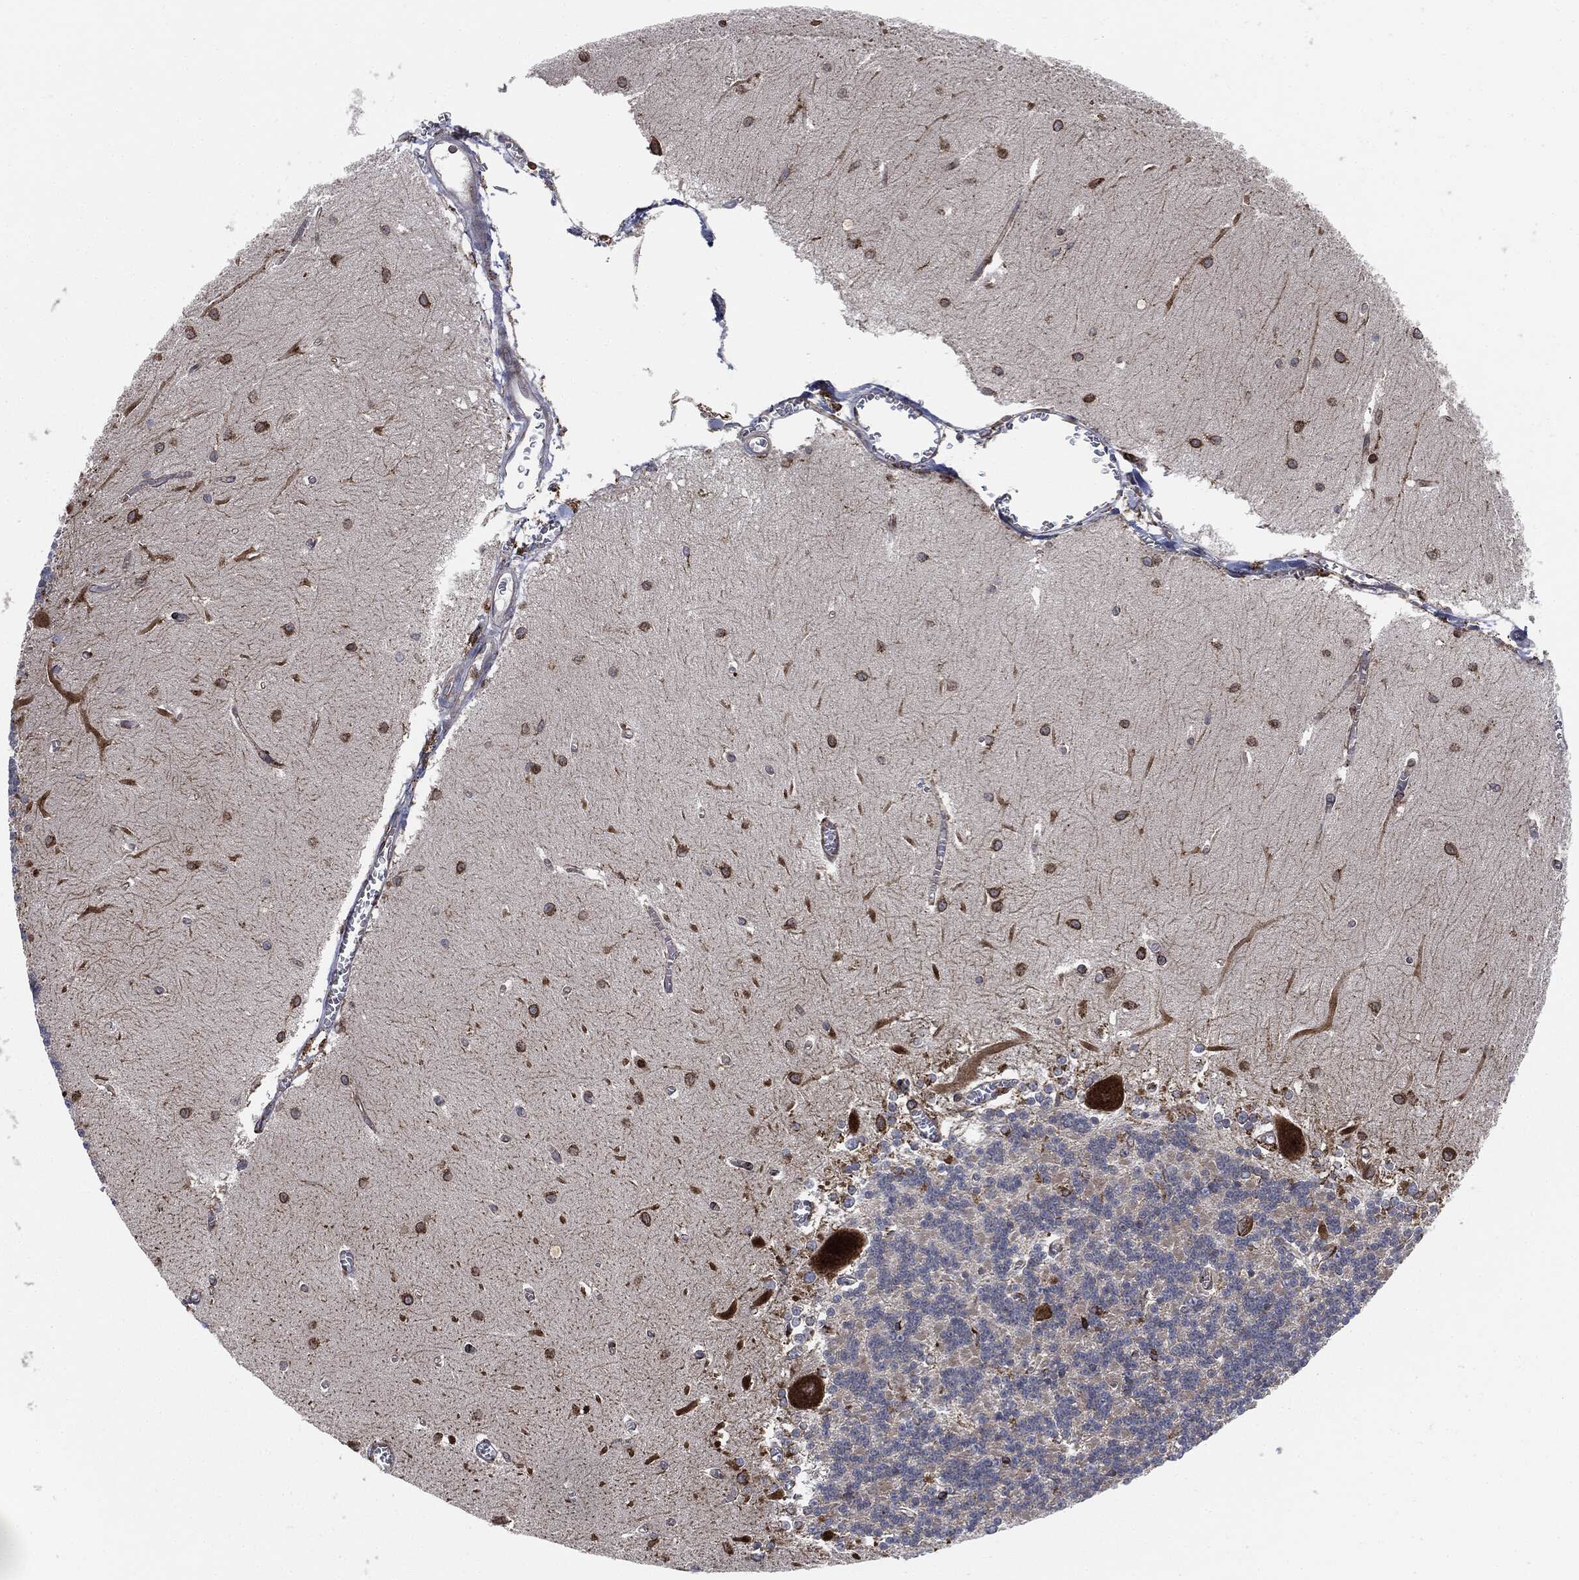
{"staining": {"intensity": "negative", "quantity": "none", "location": "none"}, "tissue": "cerebellum", "cell_type": "Cells in granular layer", "image_type": "normal", "snomed": [{"axis": "morphology", "description": "Normal tissue, NOS"}, {"axis": "topography", "description": "Cerebellum"}], "caption": "This image is of unremarkable cerebellum stained with immunohistochemistry (IHC) to label a protein in brown with the nuclei are counter-stained blue. There is no positivity in cells in granular layer.", "gene": "CALR", "patient": {"sex": "male", "age": 37}}